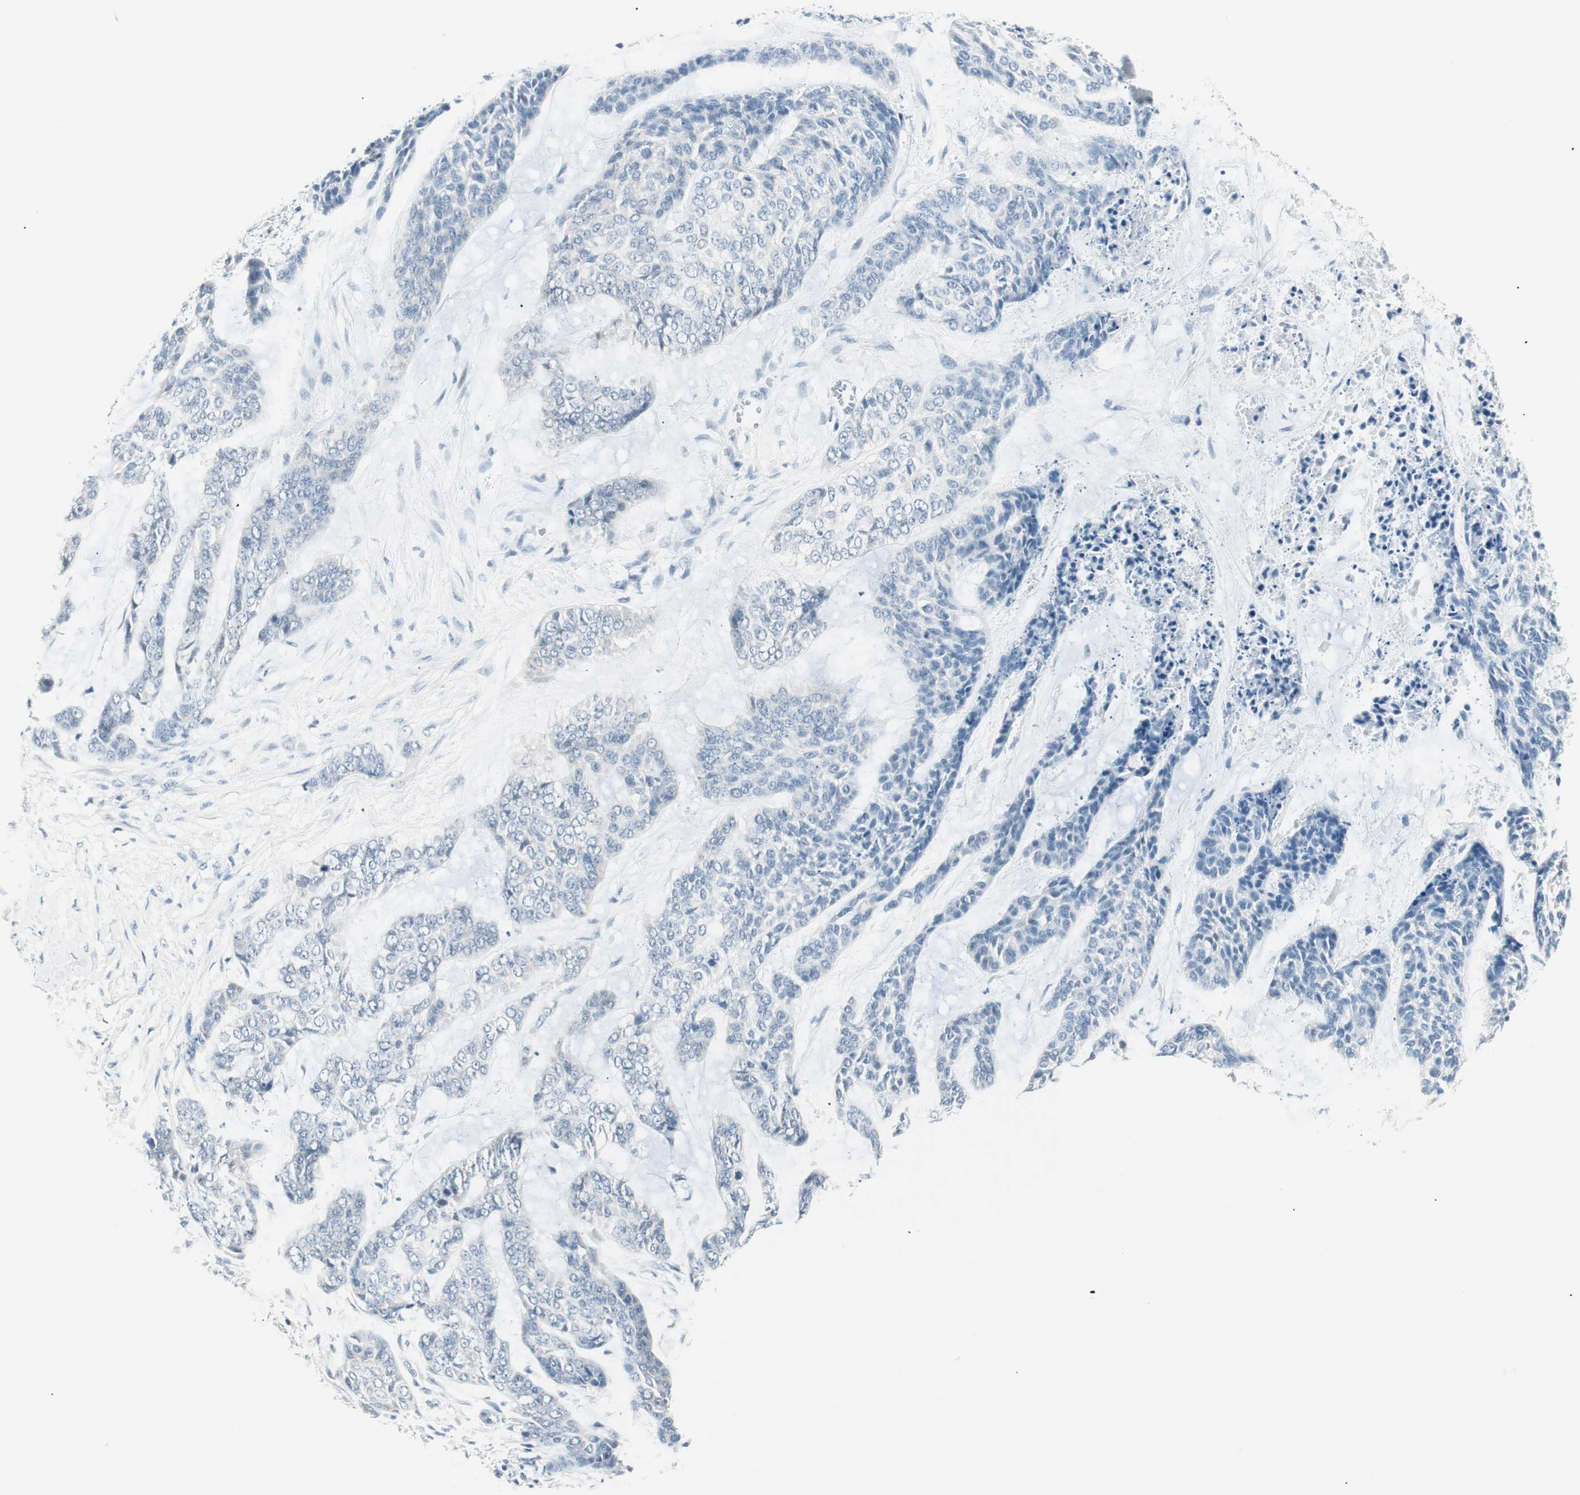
{"staining": {"intensity": "negative", "quantity": "none", "location": "none"}, "tissue": "skin cancer", "cell_type": "Tumor cells", "image_type": "cancer", "snomed": [{"axis": "morphology", "description": "Basal cell carcinoma"}, {"axis": "topography", "description": "Skin"}], "caption": "Micrograph shows no significant protein staining in tumor cells of skin cancer (basal cell carcinoma).", "gene": "HOXB13", "patient": {"sex": "female", "age": 64}}